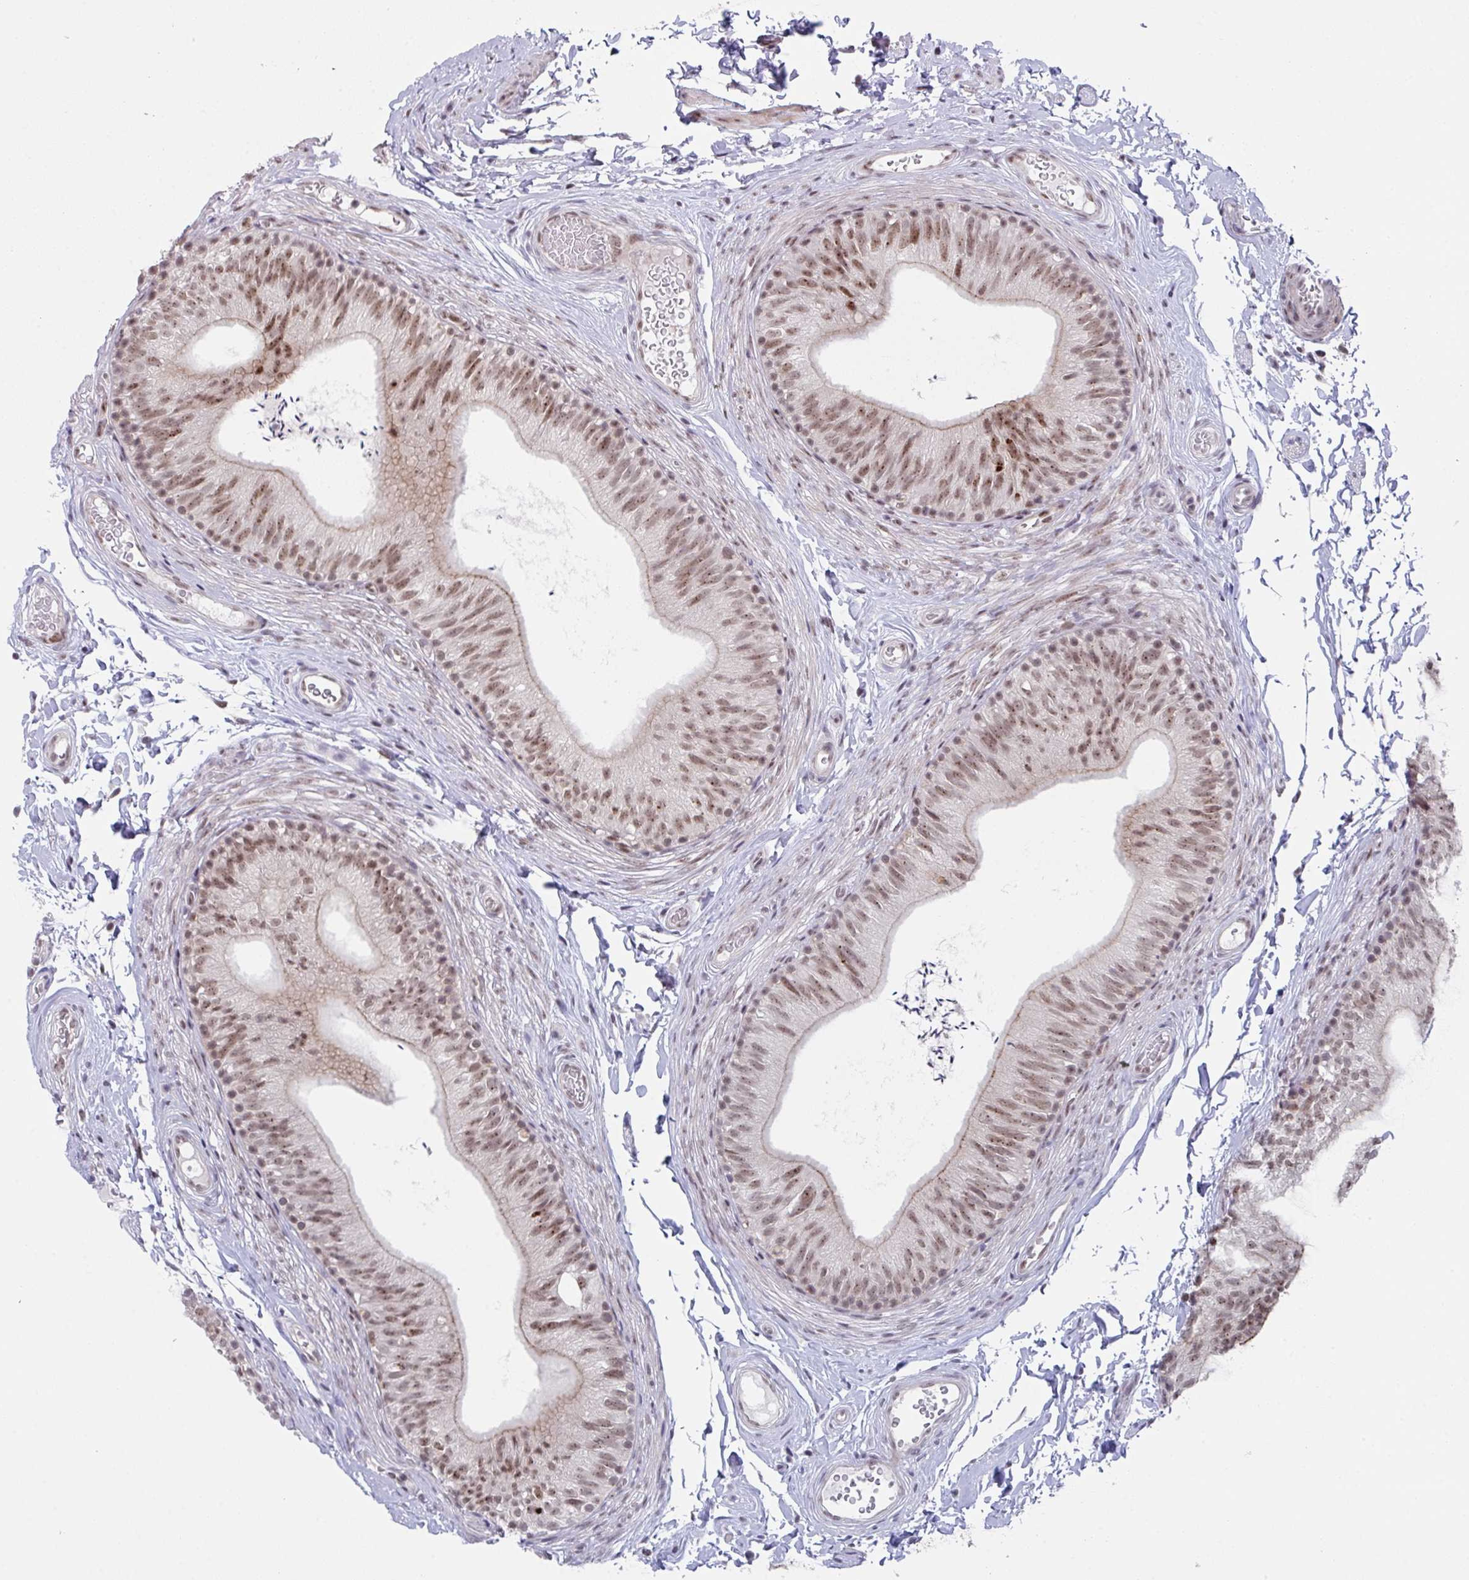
{"staining": {"intensity": "moderate", "quantity": ">75%", "location": "cytoplasmic/membranous,nuclear"}, "tissue": "epididymis", "cell_type": "Glandular cells", "image_type": "normal", "snomed": [{"axis": "morphology", "description": "Normal tissue, NOS"}, {"axis": "topography", "description": "Epididymis, spermatic cord, NOS"}, {"axis": "topography", "description": "Epididymis"}, {"axis": "topography", "description": "Peripheral nerve tissue"}], "caption": "Protein analysis of normal epididymis reveals moderate cytoplasmic/membranous,nuclear staining in approximately >75% of glandular cells.", "gene": "RBM18", "patient": {"sex": "male", "age": 29}}